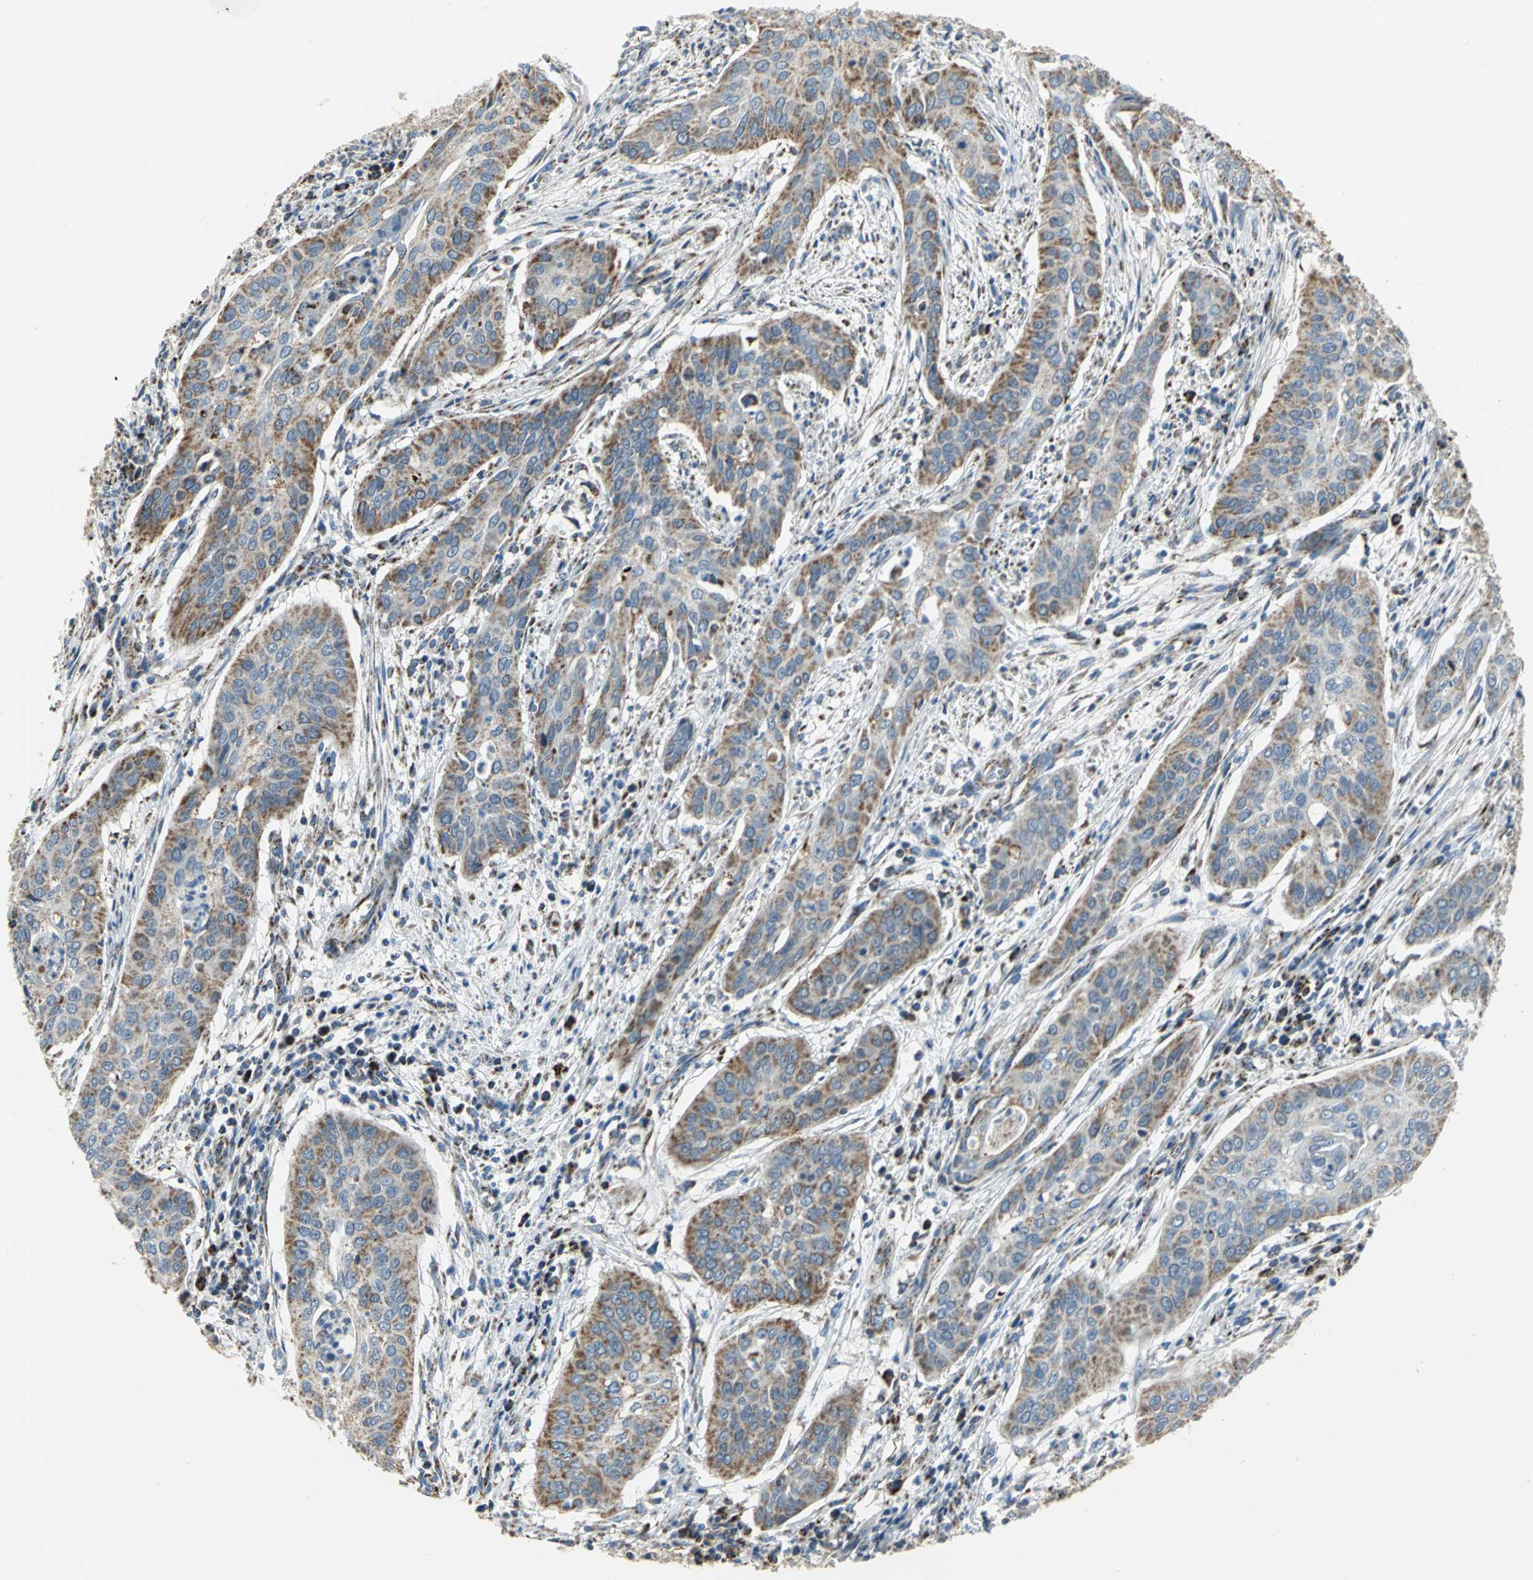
{"staining": {"intensity": "moderate", "quantity": "25%-75%", "location": "cytoplasmic/membranous"}, "tissue": "cervical cancer", "cell_type": "Tumor cells", "image_type": "cancer", "snomed": [{"axis": "morphology", "description": "Squamous cell carcinoma, NOS"}, {"axis": "topography", "description": "Cervix"}], "caption": "The immunohistochemical stain labels moderate cytoplasmic/membranous expression in tumor cells of squamous cell carcinoma (cervical) tissue. (DAB = brown stain, brightfield microscopy at high magnification).", "gene": "NTRK1", "patient": {"sex": "female", "age": 39}}